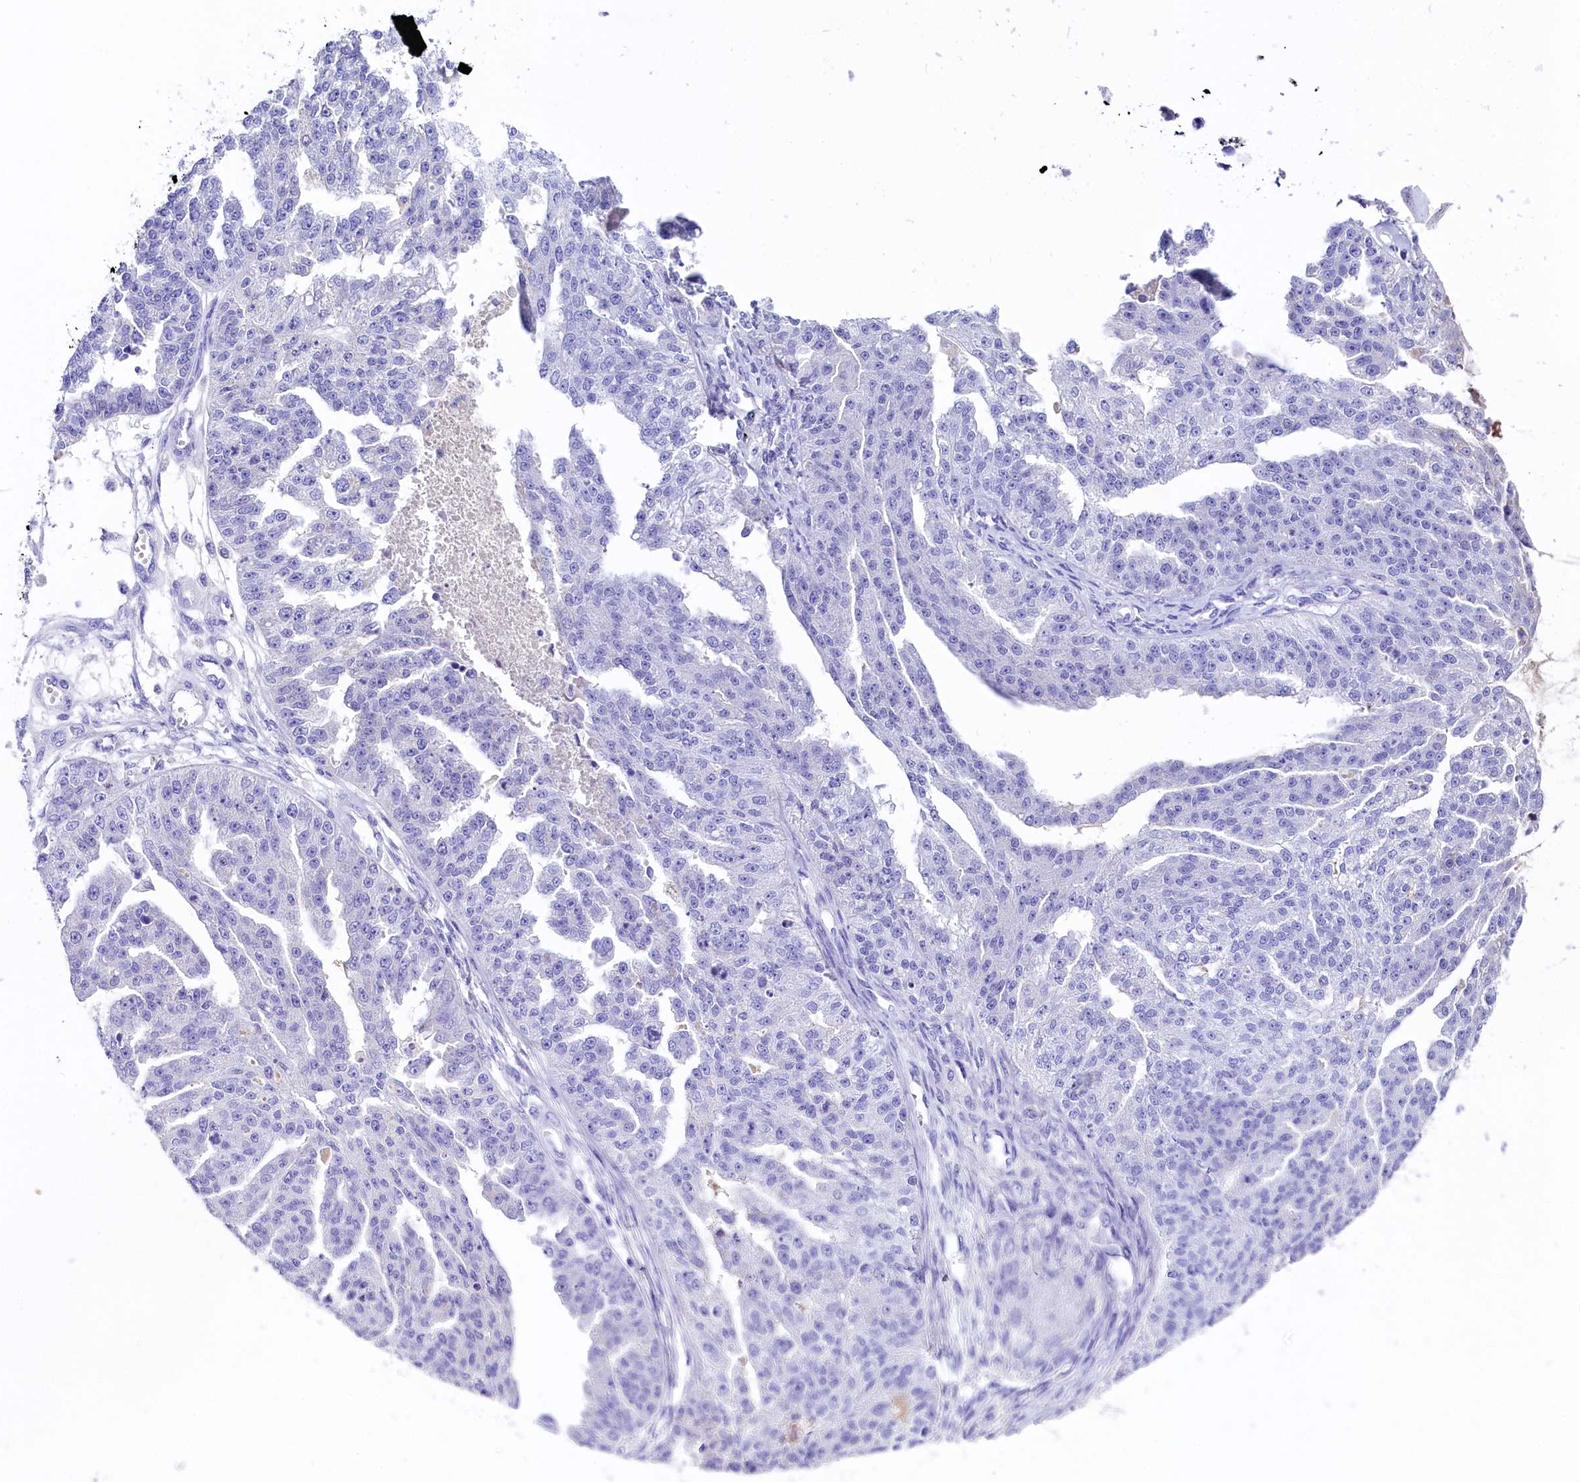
{"staining": {"intensity": "negative", "quantity": "none", "location": "none"}, "tissue": "ovarian cancer", "cell_type": "Tumor cells", "image_type": "cancer", "snomed": [{"axis": "morphology", "description": "Cystadenocarcinoma, serous, NOS"}, {"axis": "topography", "description": "Ovary"}], "caption": "DAB (3,3'-diaminobenzidine) immunohistochemical staining of ovarian cancer exhibits no significant expression in tumor cells.", "gene": "SKIDA1", "patient": {"sex": "female", "age": 58}}